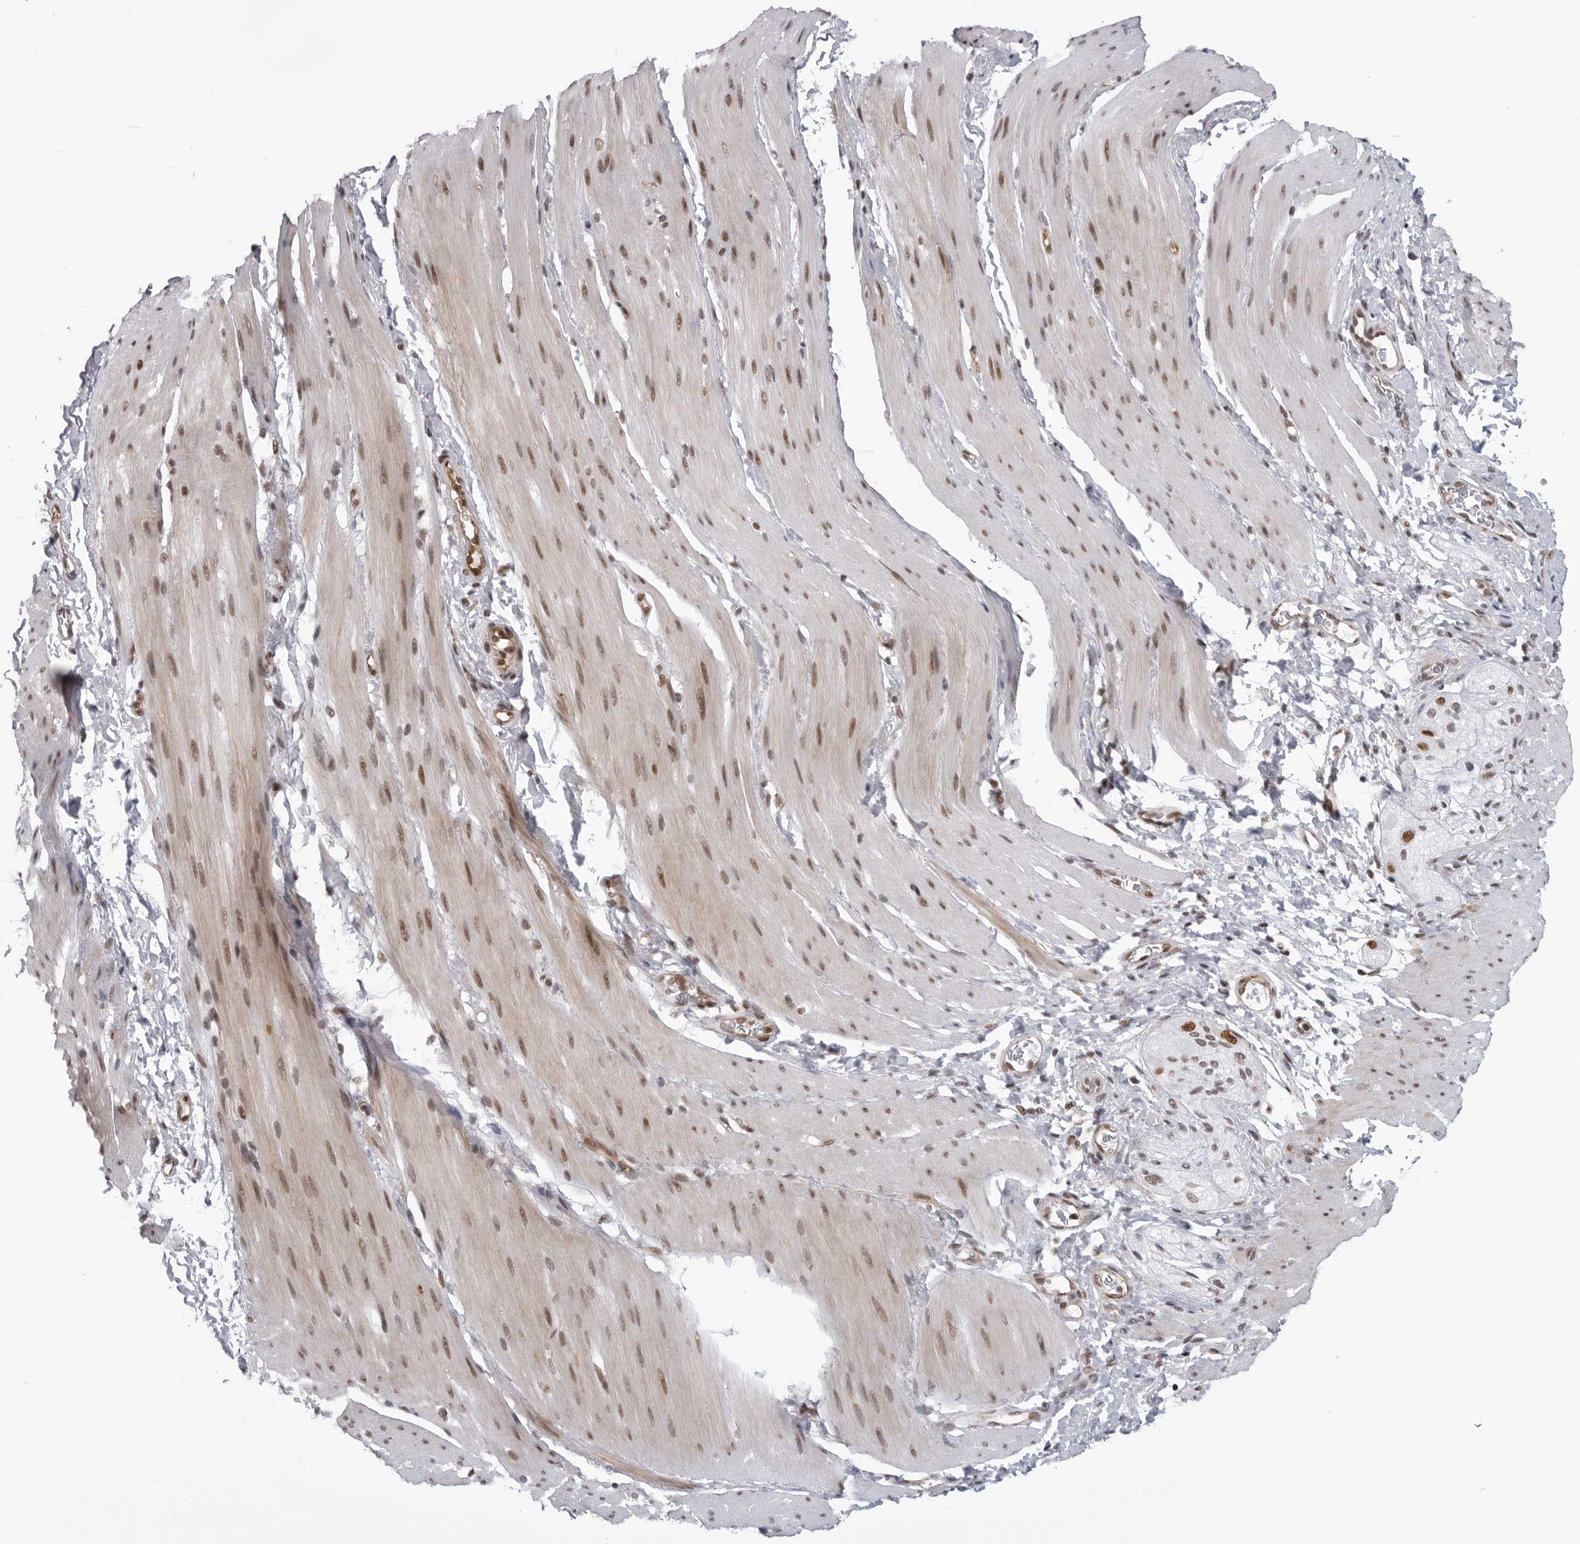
{"staining": {"intensity": "moderate", "quantity": "25%-75%", "location": "nuclear"}, "tissue": "smooth muscle", "cell_type": "Smooth muscle cells", "image_type": "normal", "snomed": [{"axis": "morphology", "description": "Normal tissue, NOS"}, {"axis": "topography", "description": "Smooth muscle"}, {"axis": "topography", "description": "Small intestine"}], "caption": "Human smooth muscle stained with a protein marker exhibits moderate staining in smooth muscle cells.", "gene": "RNF26", "patient": {"sex": "female", "age": 84}}